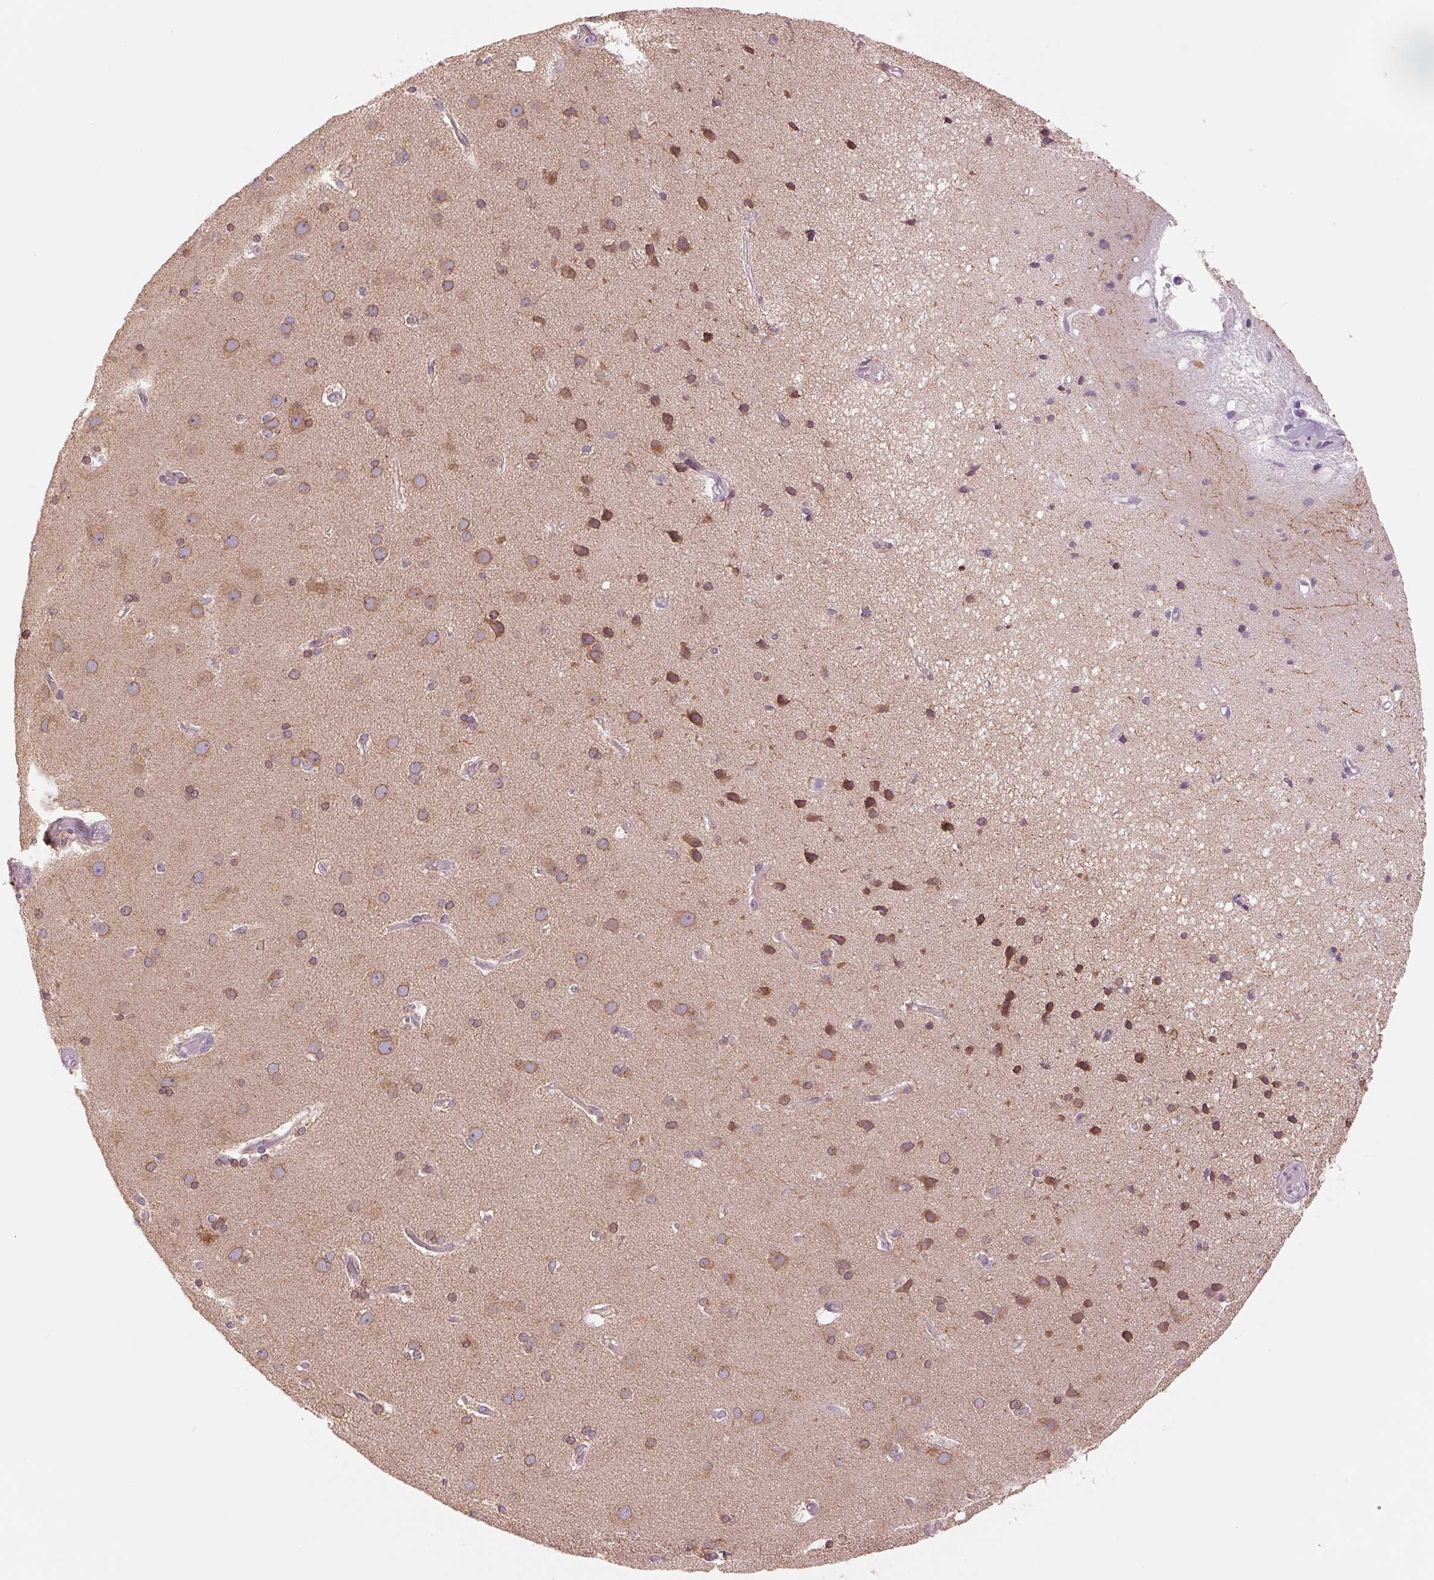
{"staining": {"intensity": "weak", "quantity": "25%-75%", "location": "cytoplasmic/membranous"}, "tissue": "cerebral cortex", "cell_type": "Endothelial cells", "image_type": "normal", "snomed": [{"axis": "morphology", "description": "Normal tissue, NOS"}, {"axis": "morphology", "description": "Glioma, malignant, High grade"}, {"axis": "topography", "description": "Cerebral cortex"}], "caption": "The photomicrograph shows staining of normal cerebral cortex, revealing weak cytoplasmic/membranous protein expression (brown color) within endothelial cells. (Brightfield microscopy of DAB IHC at high magnification).", "gene": "TECR", "patient": {"sex": "male", "age": 71}}